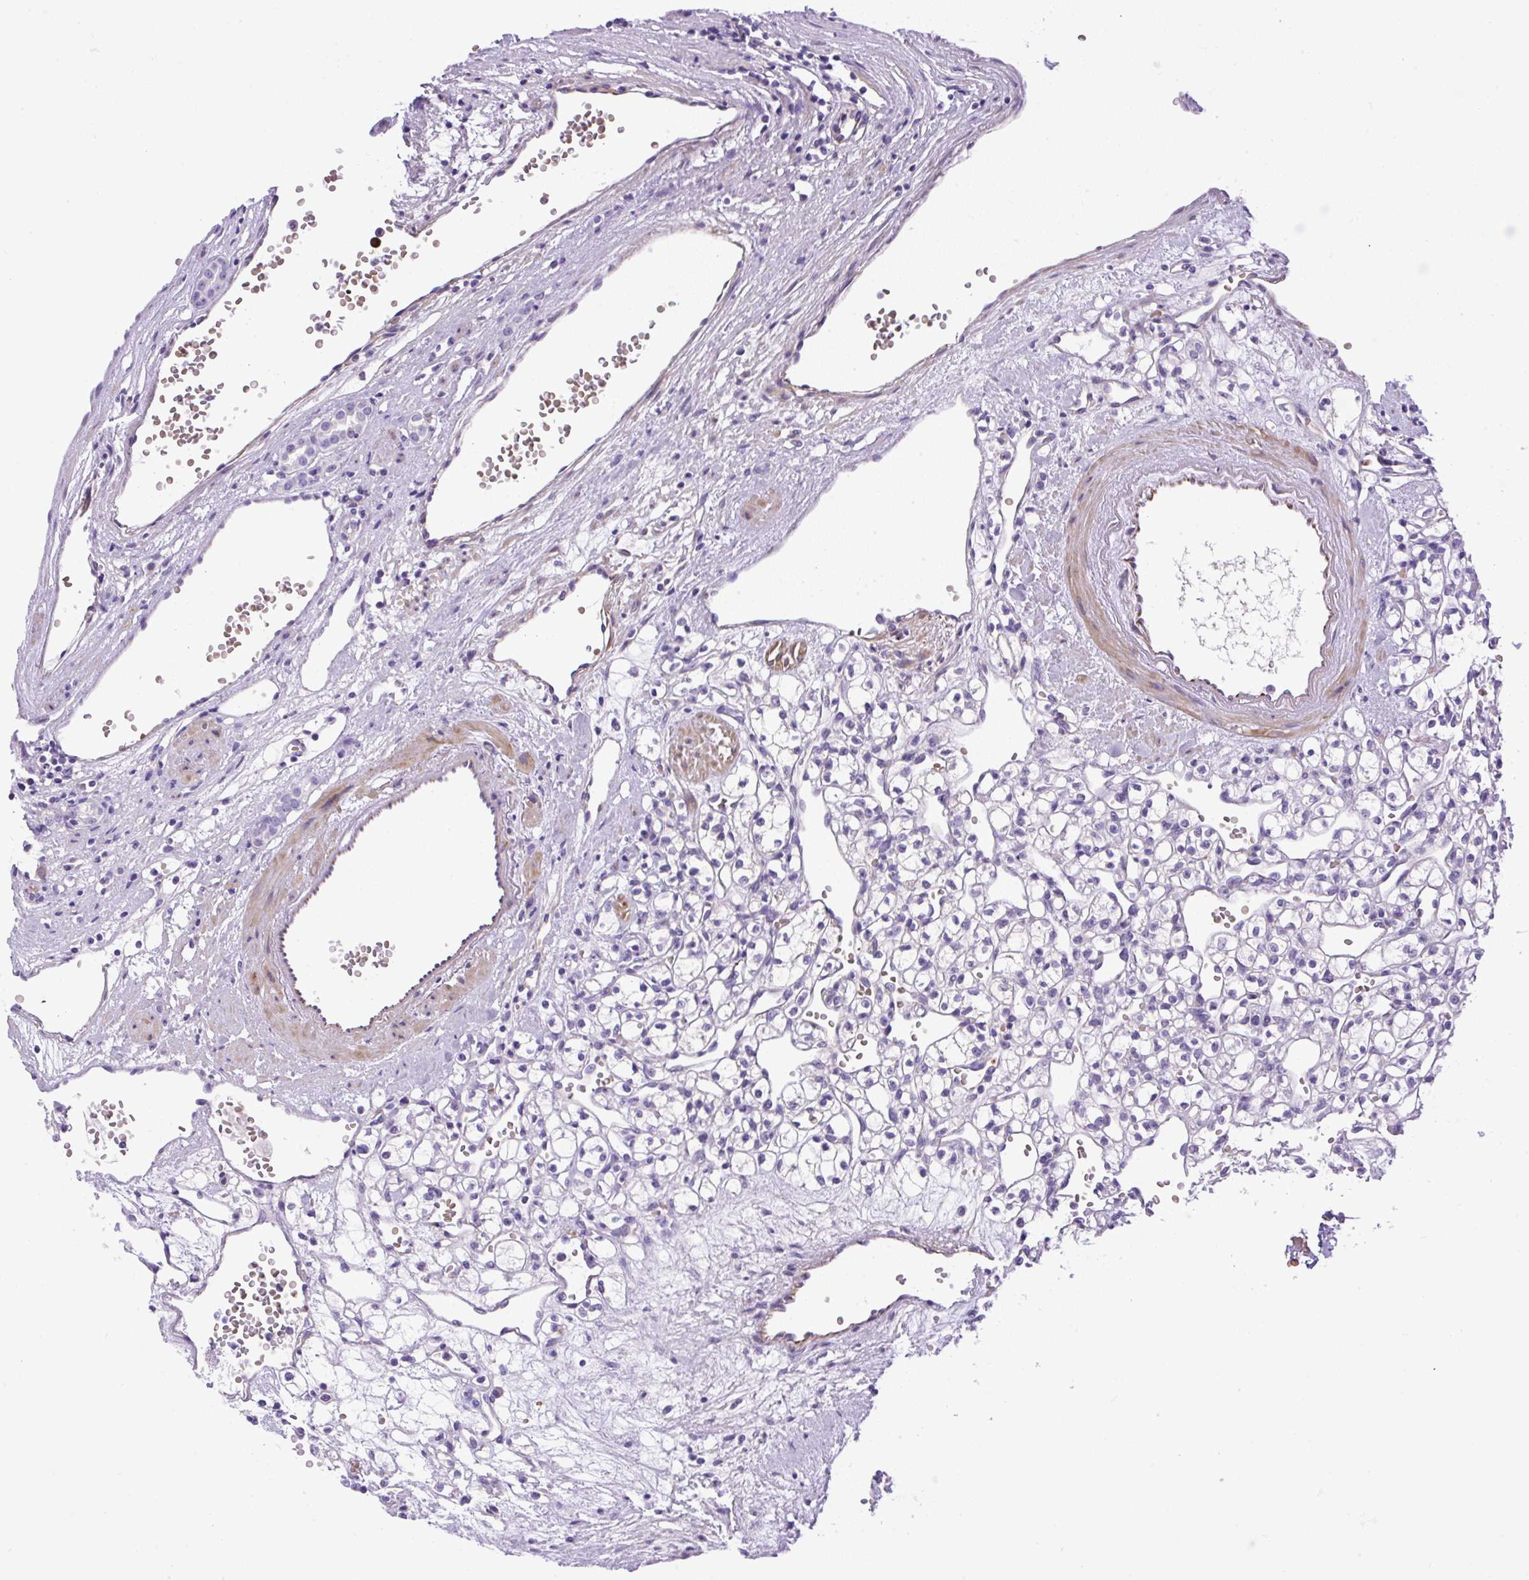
{"staining": {"intensity": "negative", "quantity": "none", "location": "none"}, "tissue": "renal cancer", "cell_type": "Tumor cells", "image_type": "cancer", "snomed": [{"axis": "morphology", "description": "Adenocarcinoma, NOS"}, {"axis": "topography", "description": "Kidney"}], "caption": "Immunohistochemistry (IHC) of adenocarcinoma (renal) demonstrates no positivity in tumor cells.", "gene": "VWA7", "patient": {"sex": "female", "age": 59}}